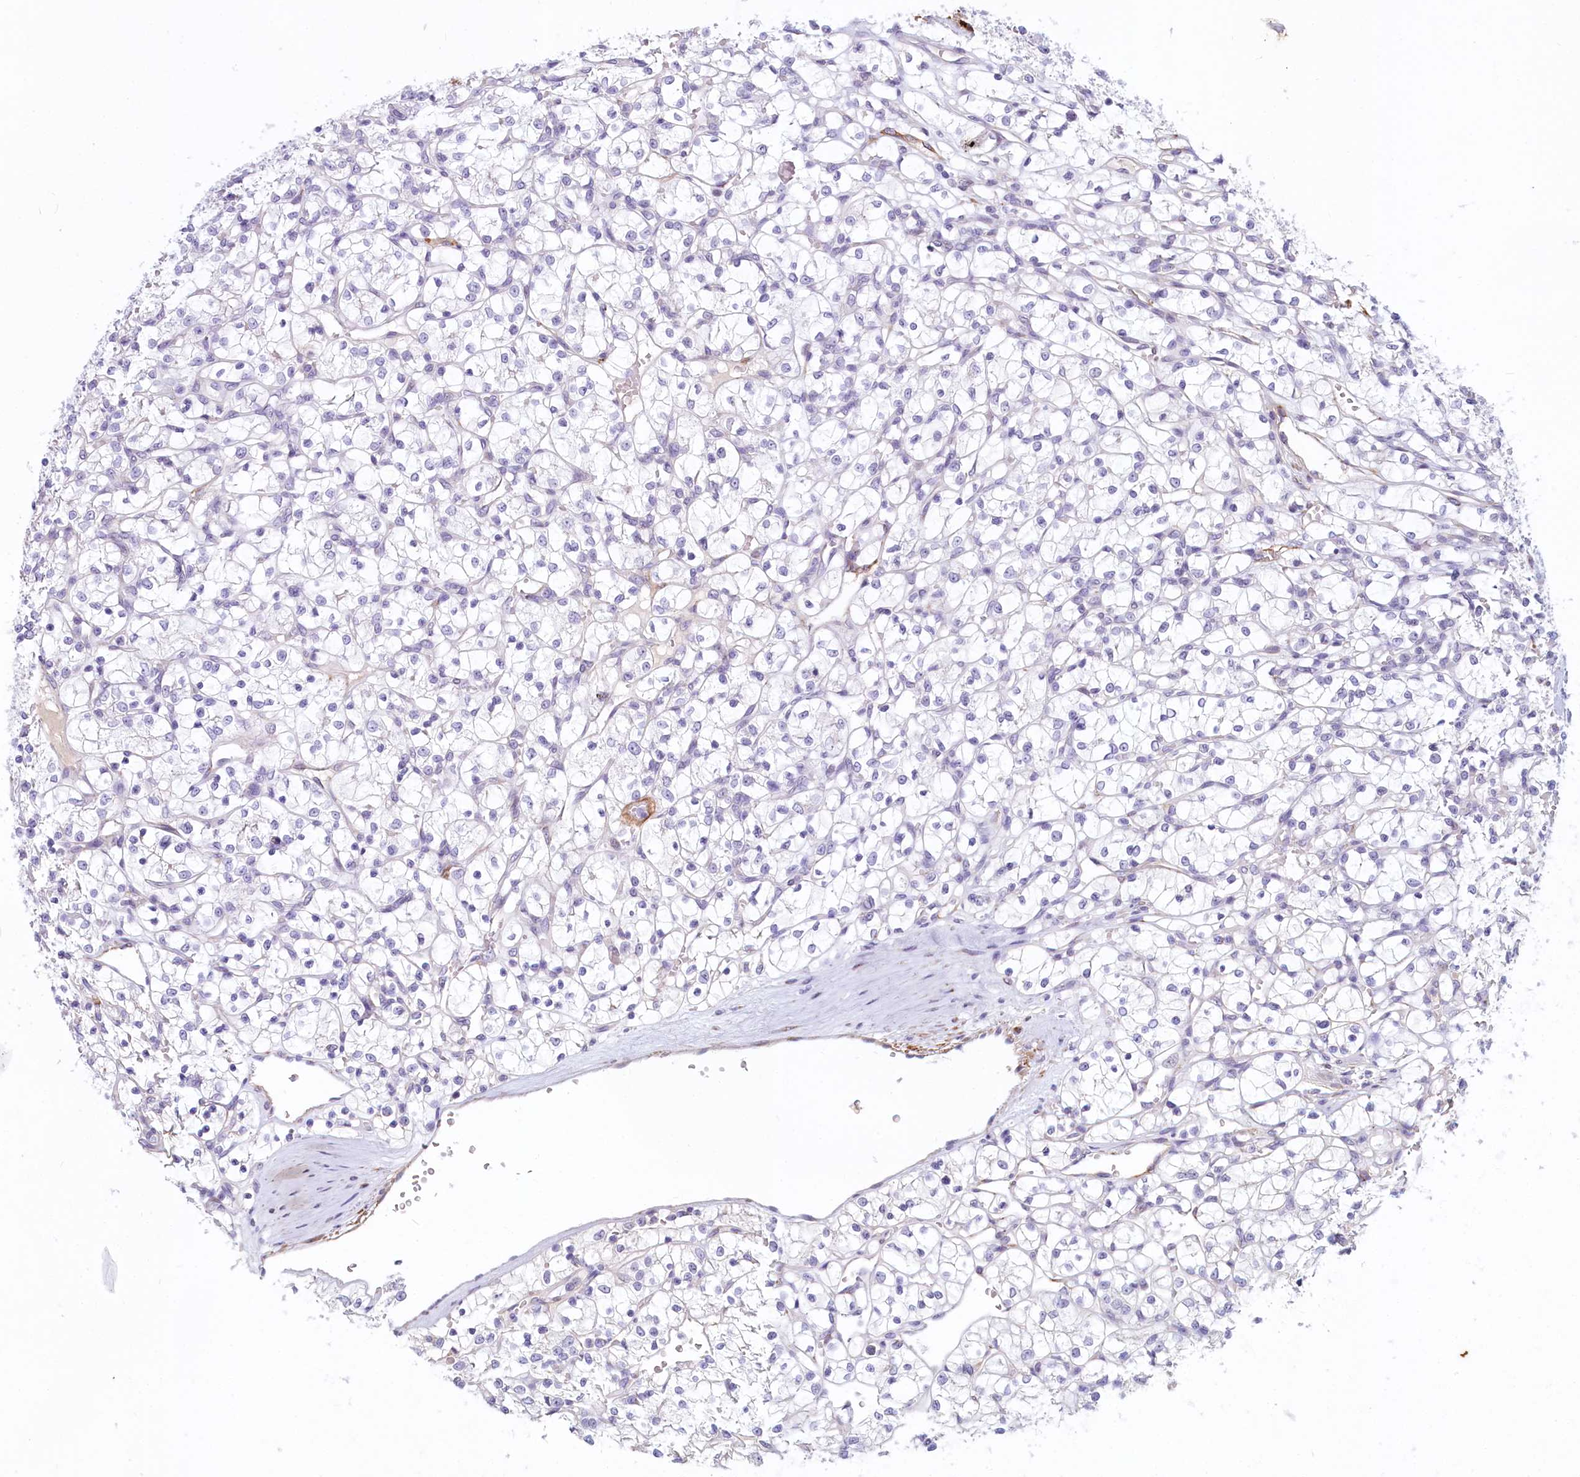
{"staining": {"intensity": "negative", "quantity": "none", "location": "none"}, "tissue": "renal cancer", "cell_type": "Tumor cells", "image_type": "cancer", "snomed": [{"axis": "morphology", "description": "Adenocarcinoma, NOS"}, {"axis": "topography", "description": "Kidney"}], "caption": "Immunohistochemical staining of human renal adenocarcinoma demonstrates no significant expression in tumor cells.", "gene": "PROCR", "patient": {"sex": "female", "age": 69}}